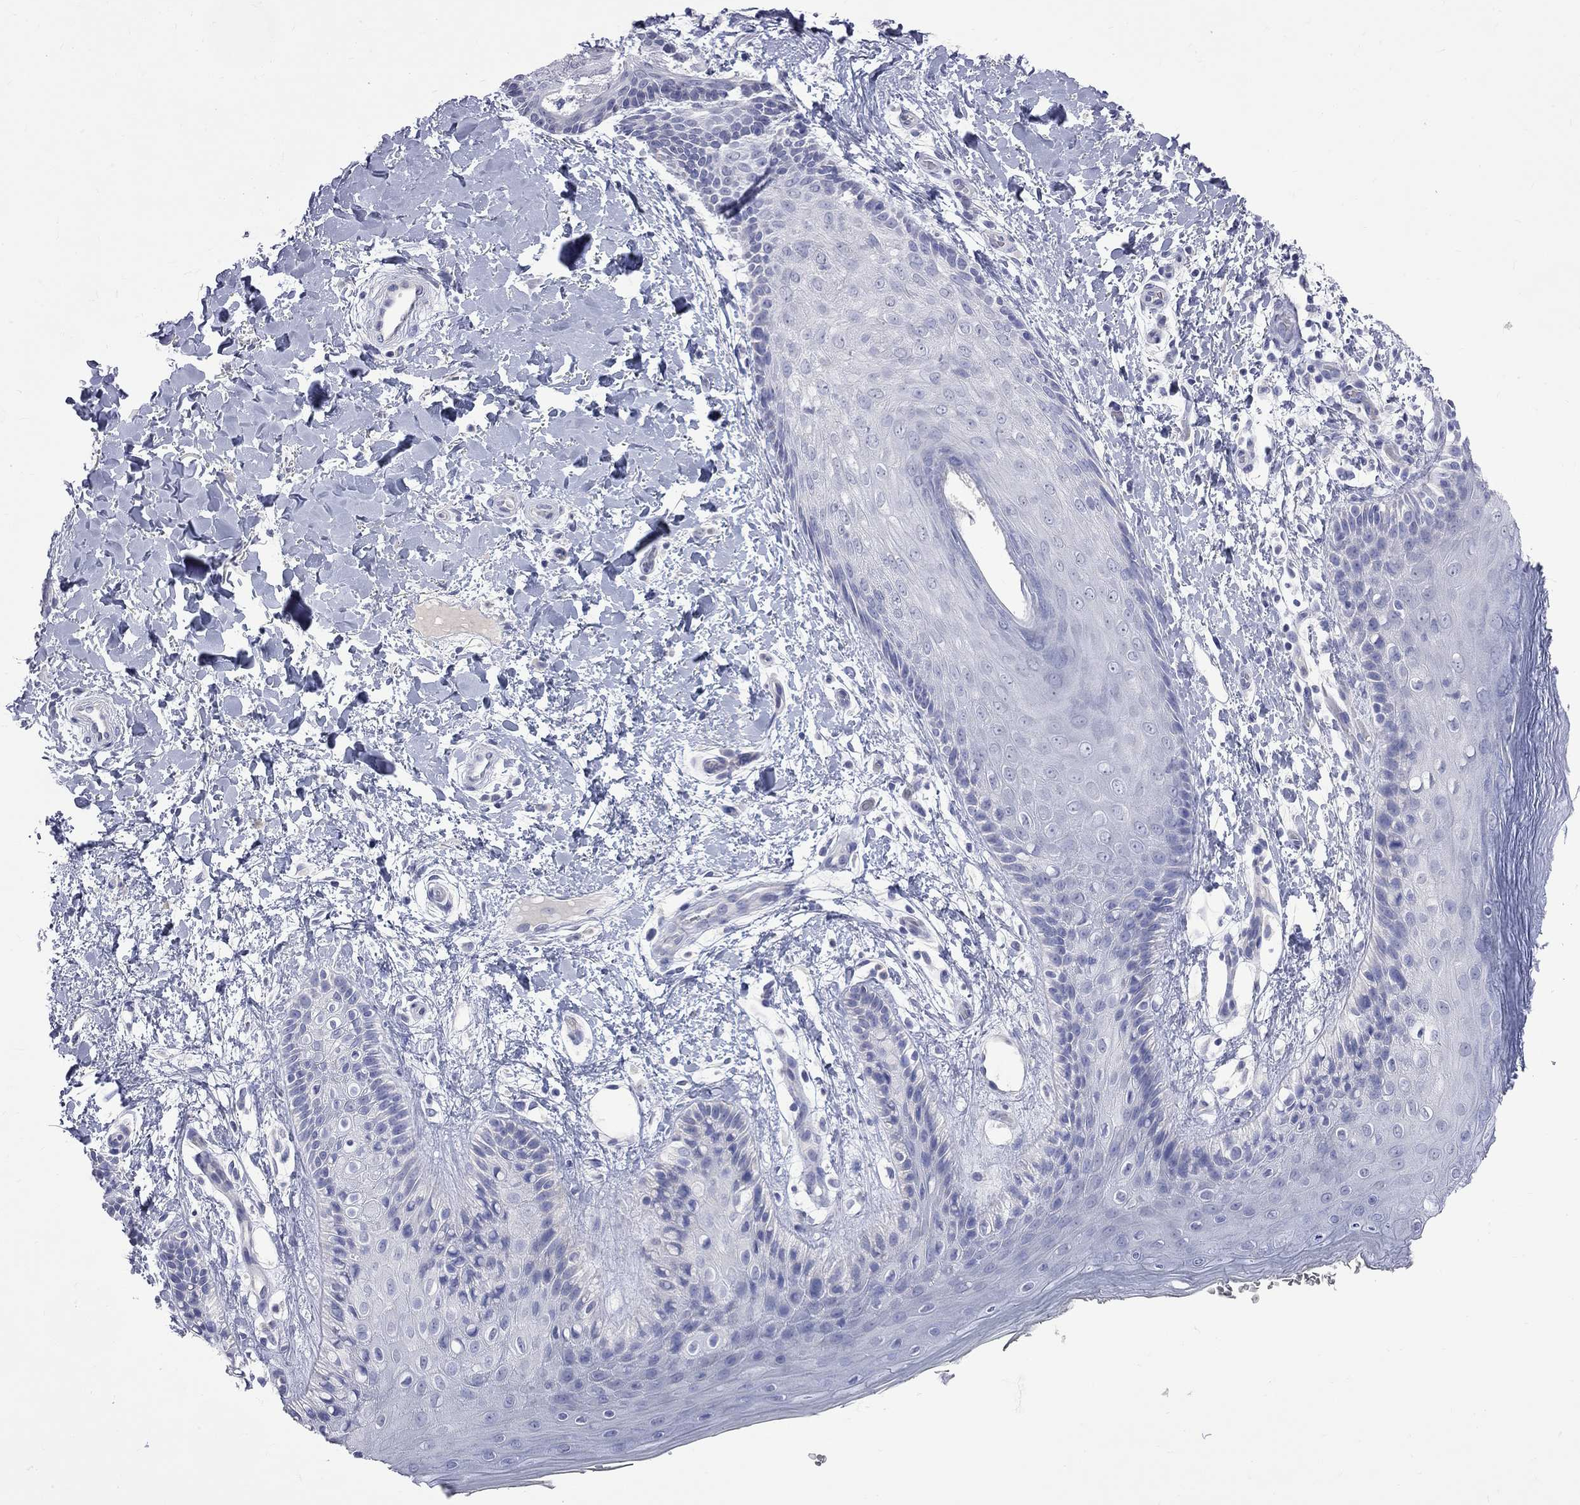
{"staining": {"intensity": "negative", "quantity": "none", "location": "none"}, "tissue": "skin", "cell_type": "Epidermal cells", "image_type": "normal", "snomed": [{"axis": "morphology", "description": "Normal tissue, NOS"}, {"axis": "topography", "description": "Anal"}], "caption": "This is a histopathology image of immunohistochemistry (IHC) staining of unremarkable skin, which shows no positivity in epidermal cells.", "gene": "KCND2", "patient": {"sex": "male", "age": 36}}